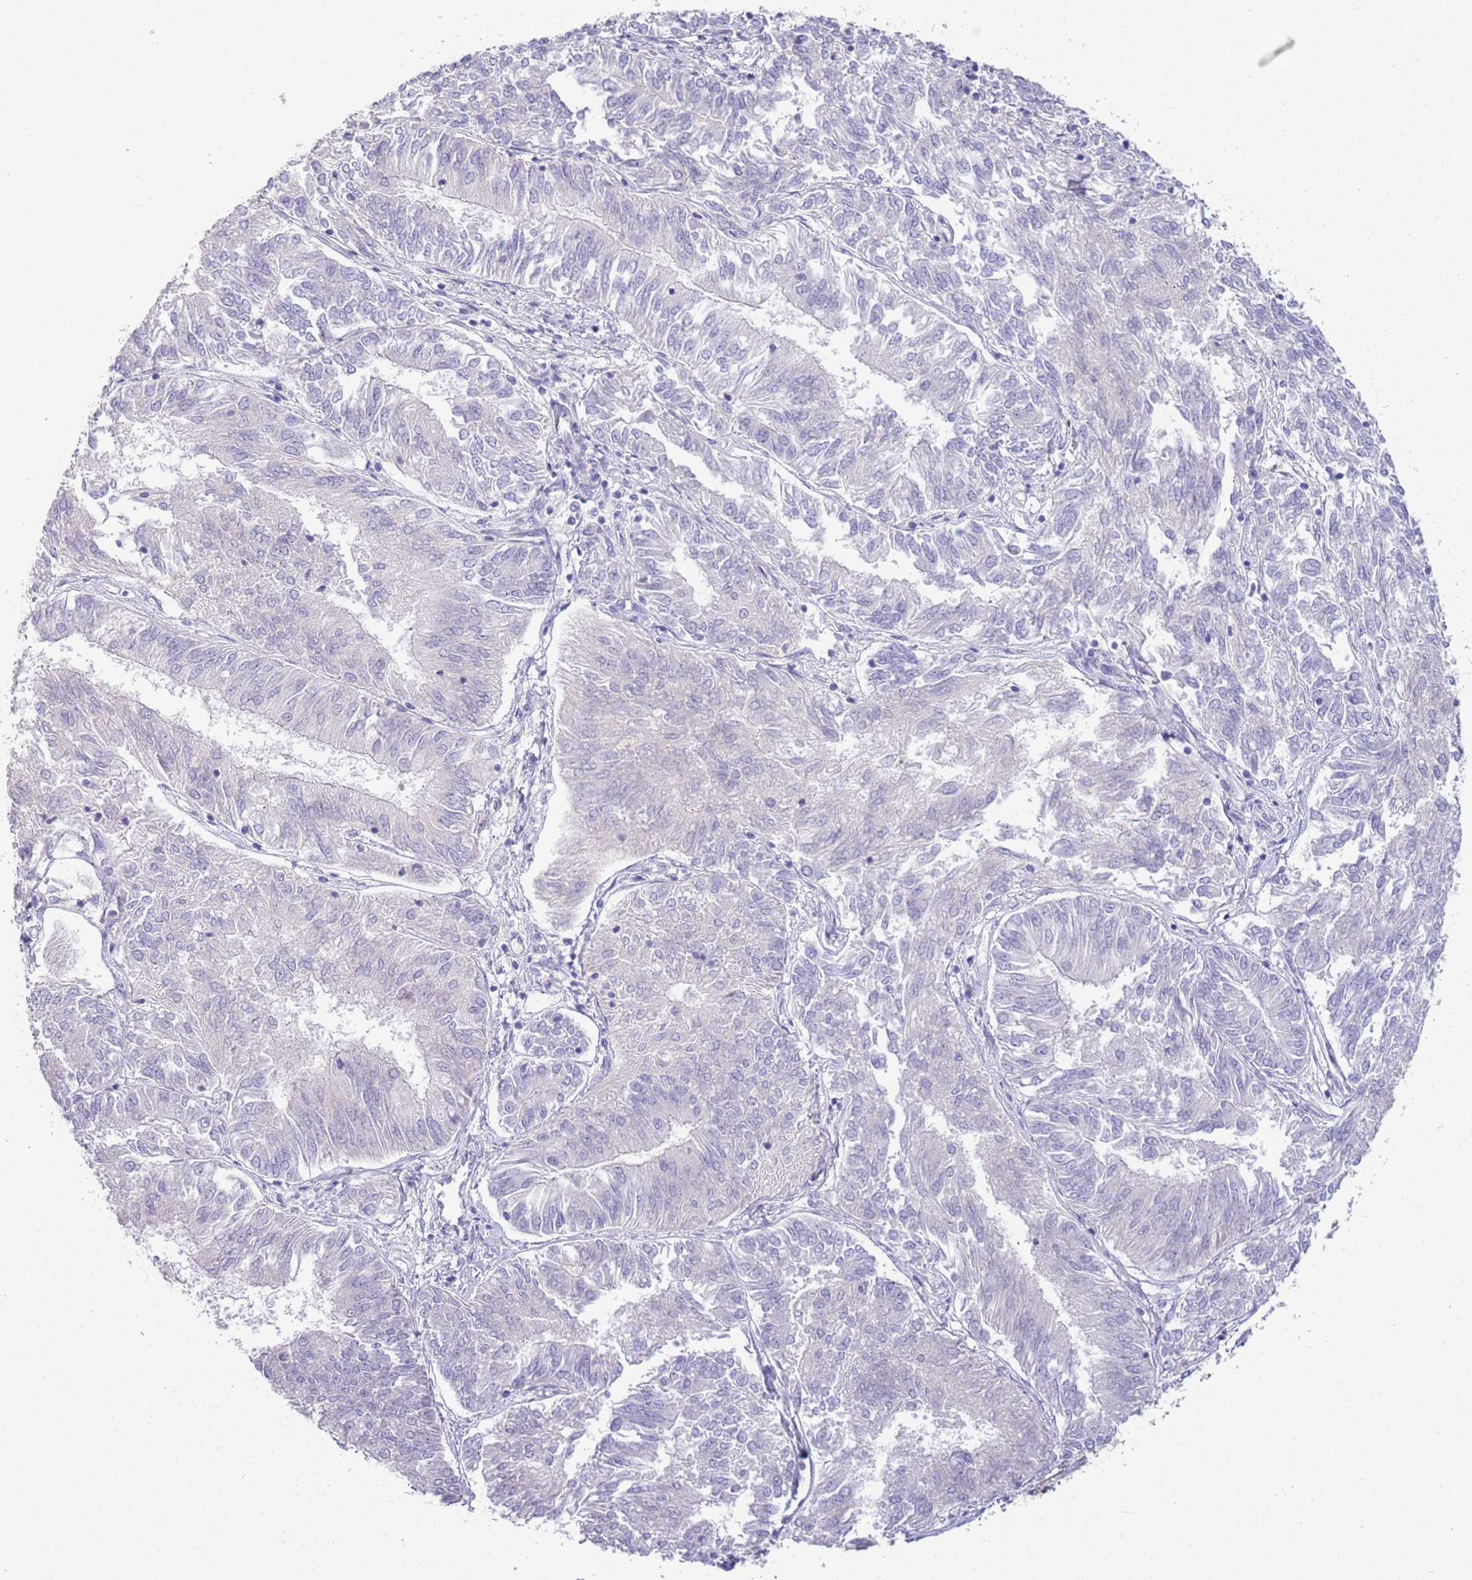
{"staining": {"intensity": "negative", "quantity": "none", "location": "none"}, "tissue": "endometrial cancer", "cell_type": "Tumor cells", "image_type": "cancer", "snomed": [{"axis": "morphology", "description": "Adenocarcinoma, NOS"}, {"axis": "topography", "description": "Endometrium"}], "caption": "IHC of adenocarcinoma (endometrial) shows no staining in tumor cells.", "gene": "ABHD17A", "patient": {"sex": "female", "age": 58}}